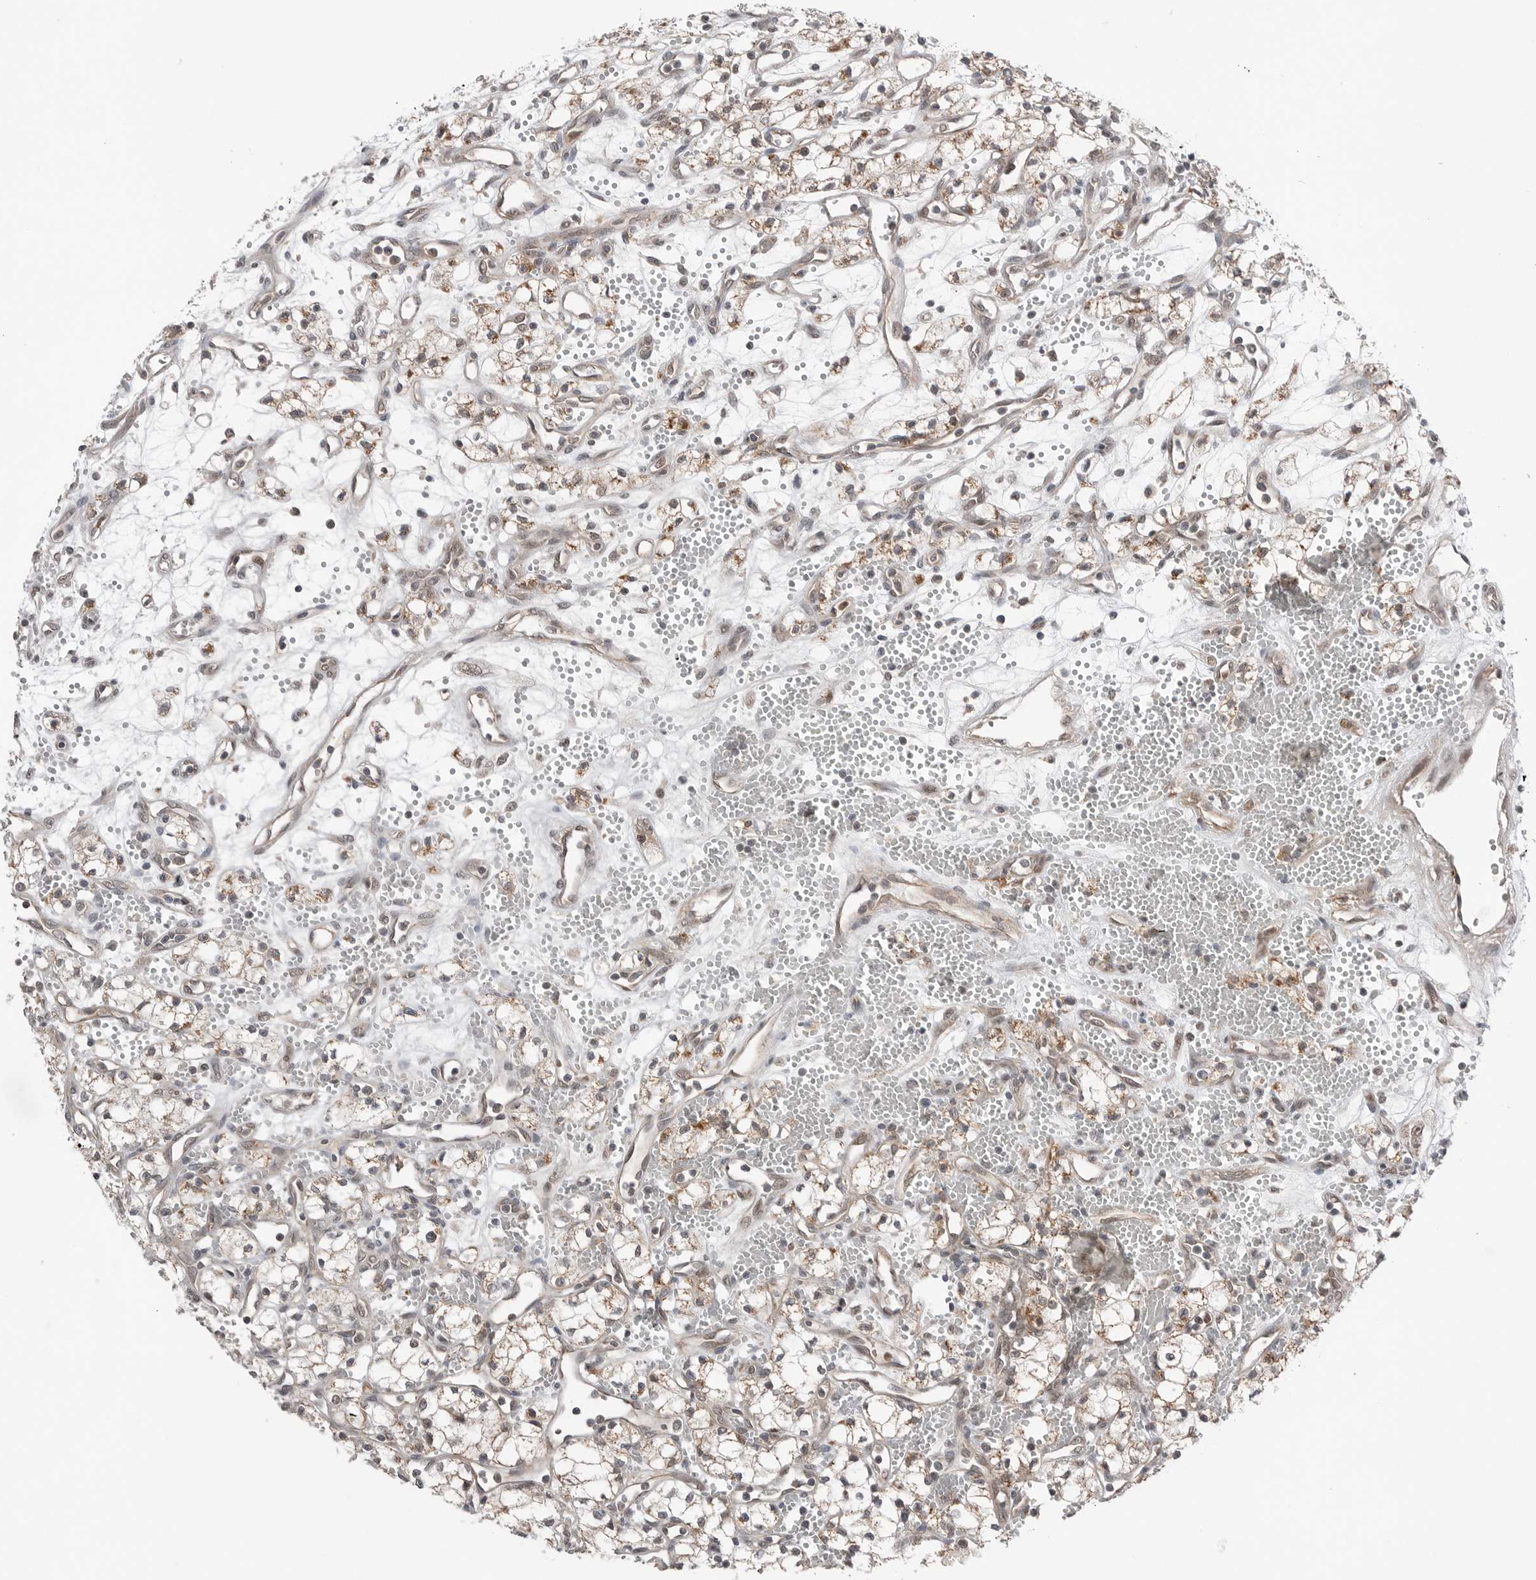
{"staining": {"intensity": "weak", "quantity": ">75%", "location": "cytoplasmic/membranous"}, "tissue": "renal cancer", "cell_type": "Tumor cells", "image_type": "cancer", "snomed": [{"axis": "morphology", "description": "Adenocarcinoma, NOS"}, {"axis": "topography", "description": "Kidney"}], "caption": "Human renal cancer (adenocarcinoma) stained with a protein marker exhibits weak staining in tumor cells.", "gene": "NTAQ1", "patient": {"sex": "male", "age": 59}}